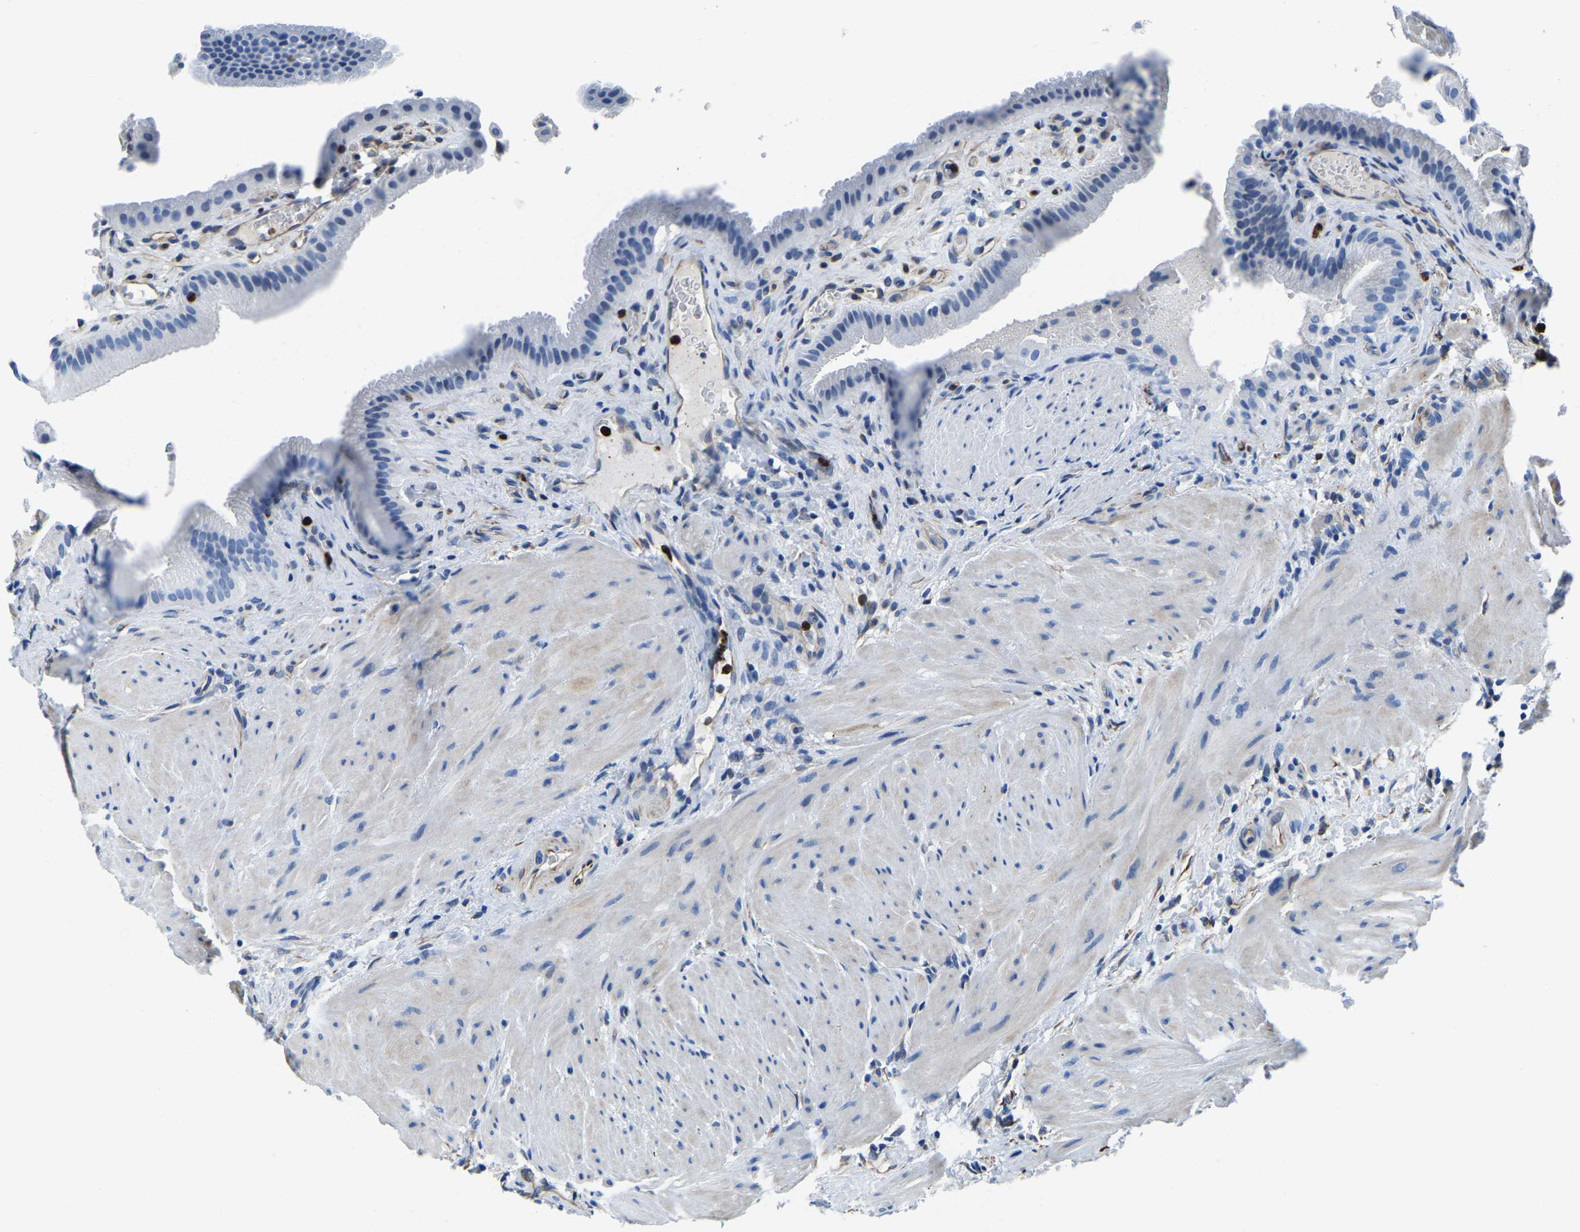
{"staining": {"intensity": "negative", "quantity": "none", "location": "none"}, "tissue": "gallbladder", "cell_type": "Glandular cells", "image_type": "normal", "snomed": [{"axis": "morphology", "description": "Normal tissue, NOS"}, {"axis": "topography", "description": "Gallbladder"}], "caption": "This histopathology image is of normal gallbladder stained with IHC to label a protein in brown with the nuclei are counter-stained blue. There is no positivity in glandular cells.", "gene": "MS4A3", "patient": {"sex": "male", "age": 49}}